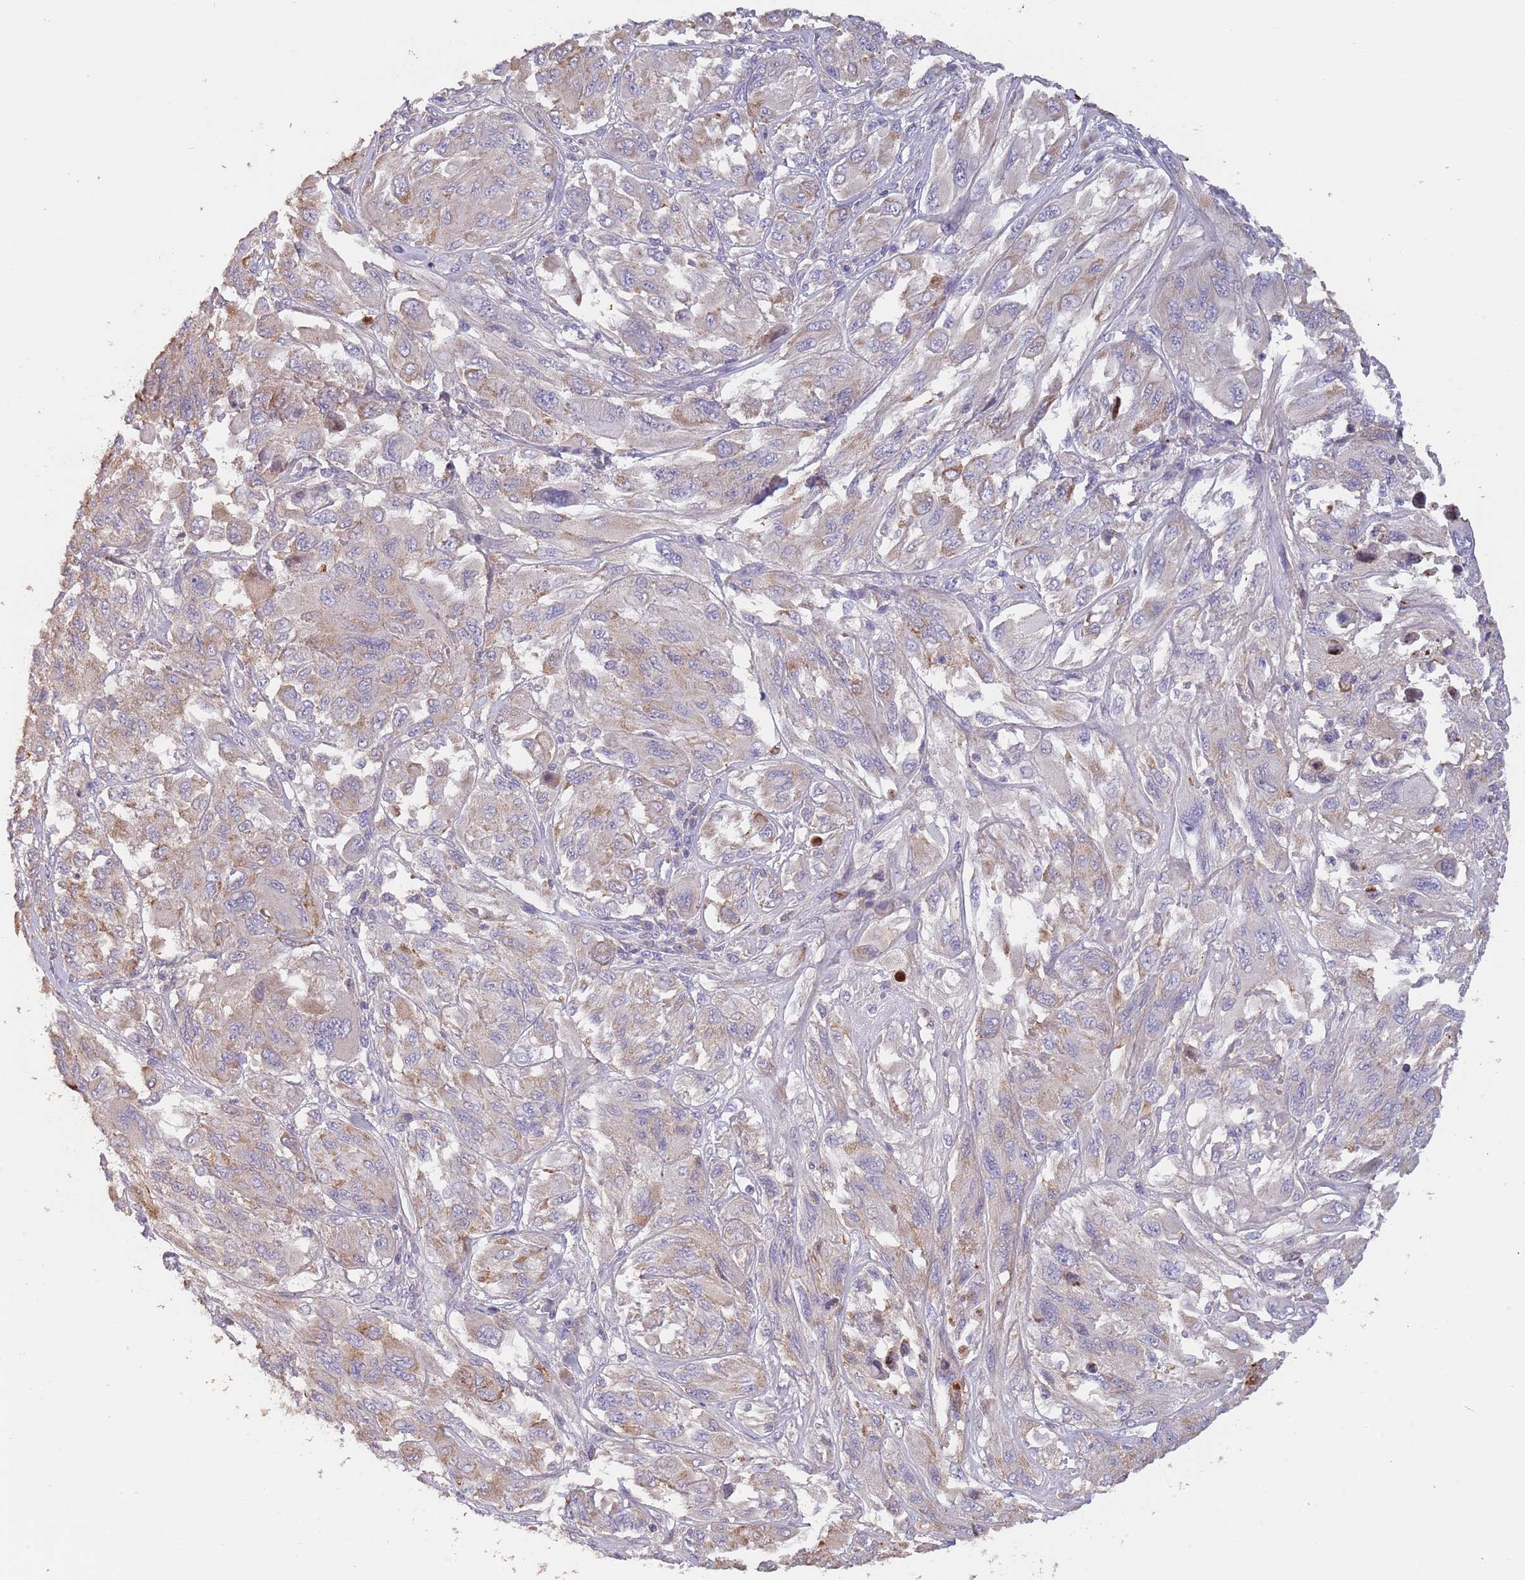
{"staining": {"intensity": "weak", "quantity": "25%-75%", "location": "cytoplasmic/membranous"}, "tissue": "melanoma", "cell_type": "Tumor cells", "image_type": "cancer", "snomed": [{"axis": "morphology", "description": "Malignant melanoma, NOS"}, {"axis": "topography", "description": "Skin"}], "caption": "The micrograph reveals immunohistochemical staining of melanoma. There is weak cytoplasmic/membranous staining is identified in about 25%-75% of tumor cells.", "gene": "SUSD1", "patient": {"sex": "female", "age": 91}}